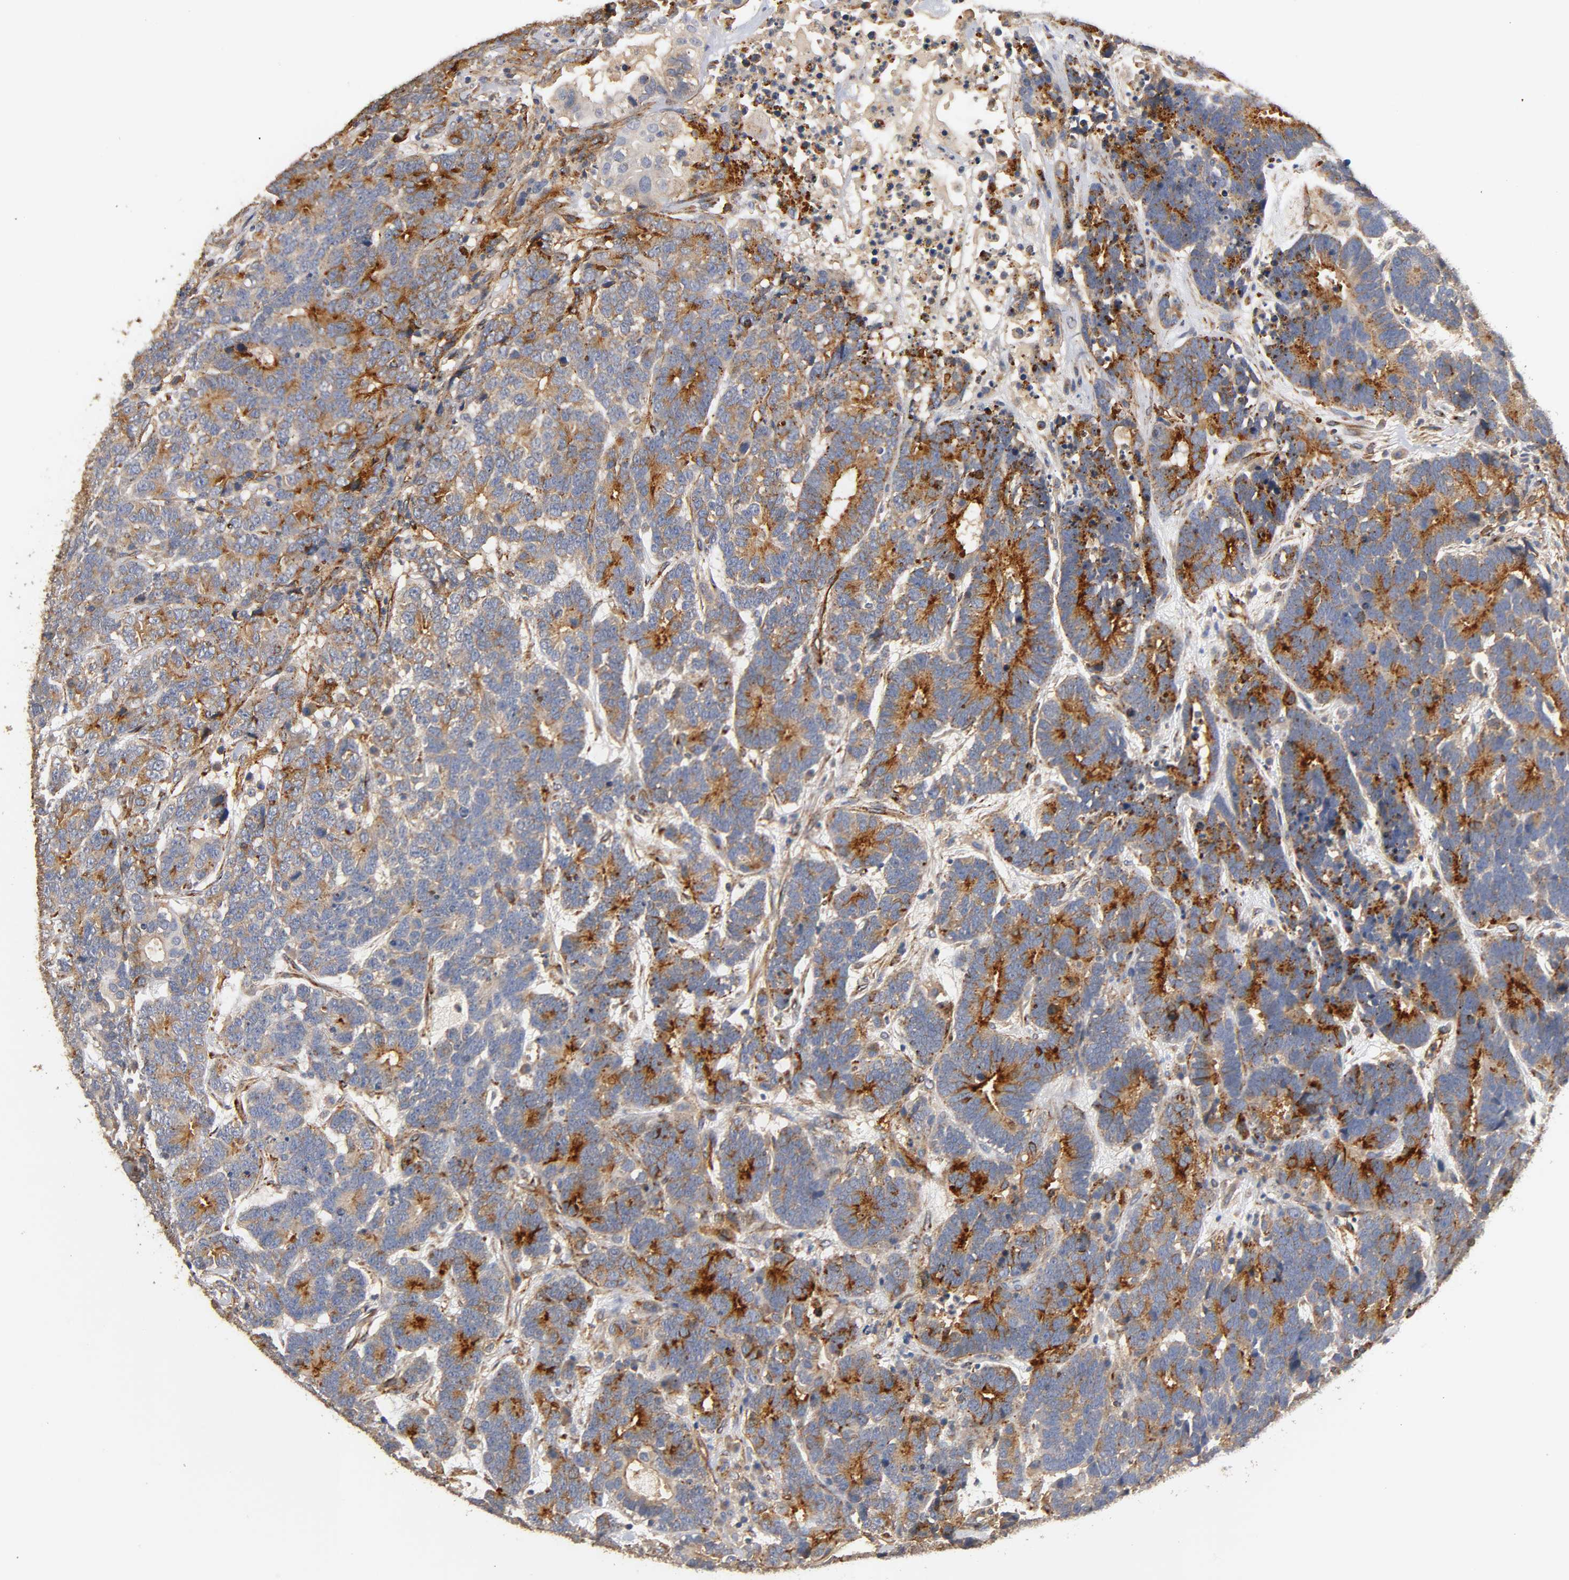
{"staining": {"intensity": "strong", "quantity": "25%-75%", "location": "cytoplasmic/membranous"}, "tissue": "testis cancer", "cell_type": "Tumor cells", "image_type": "cancer", "snomed": [{"axis": "morphology", "description": "Carcinoma, Embryonal, NOS"}, {"axis": "topography", "description": "Testis"}], "caption": "Protein staining exhibits strong cytoplasmic/membranous staining in about 25%-75% of tumor cells in testis cancer (embryonal carcinoma).", "gene": "IFITM3", "patient": {"sex": "male", "age": 26}}